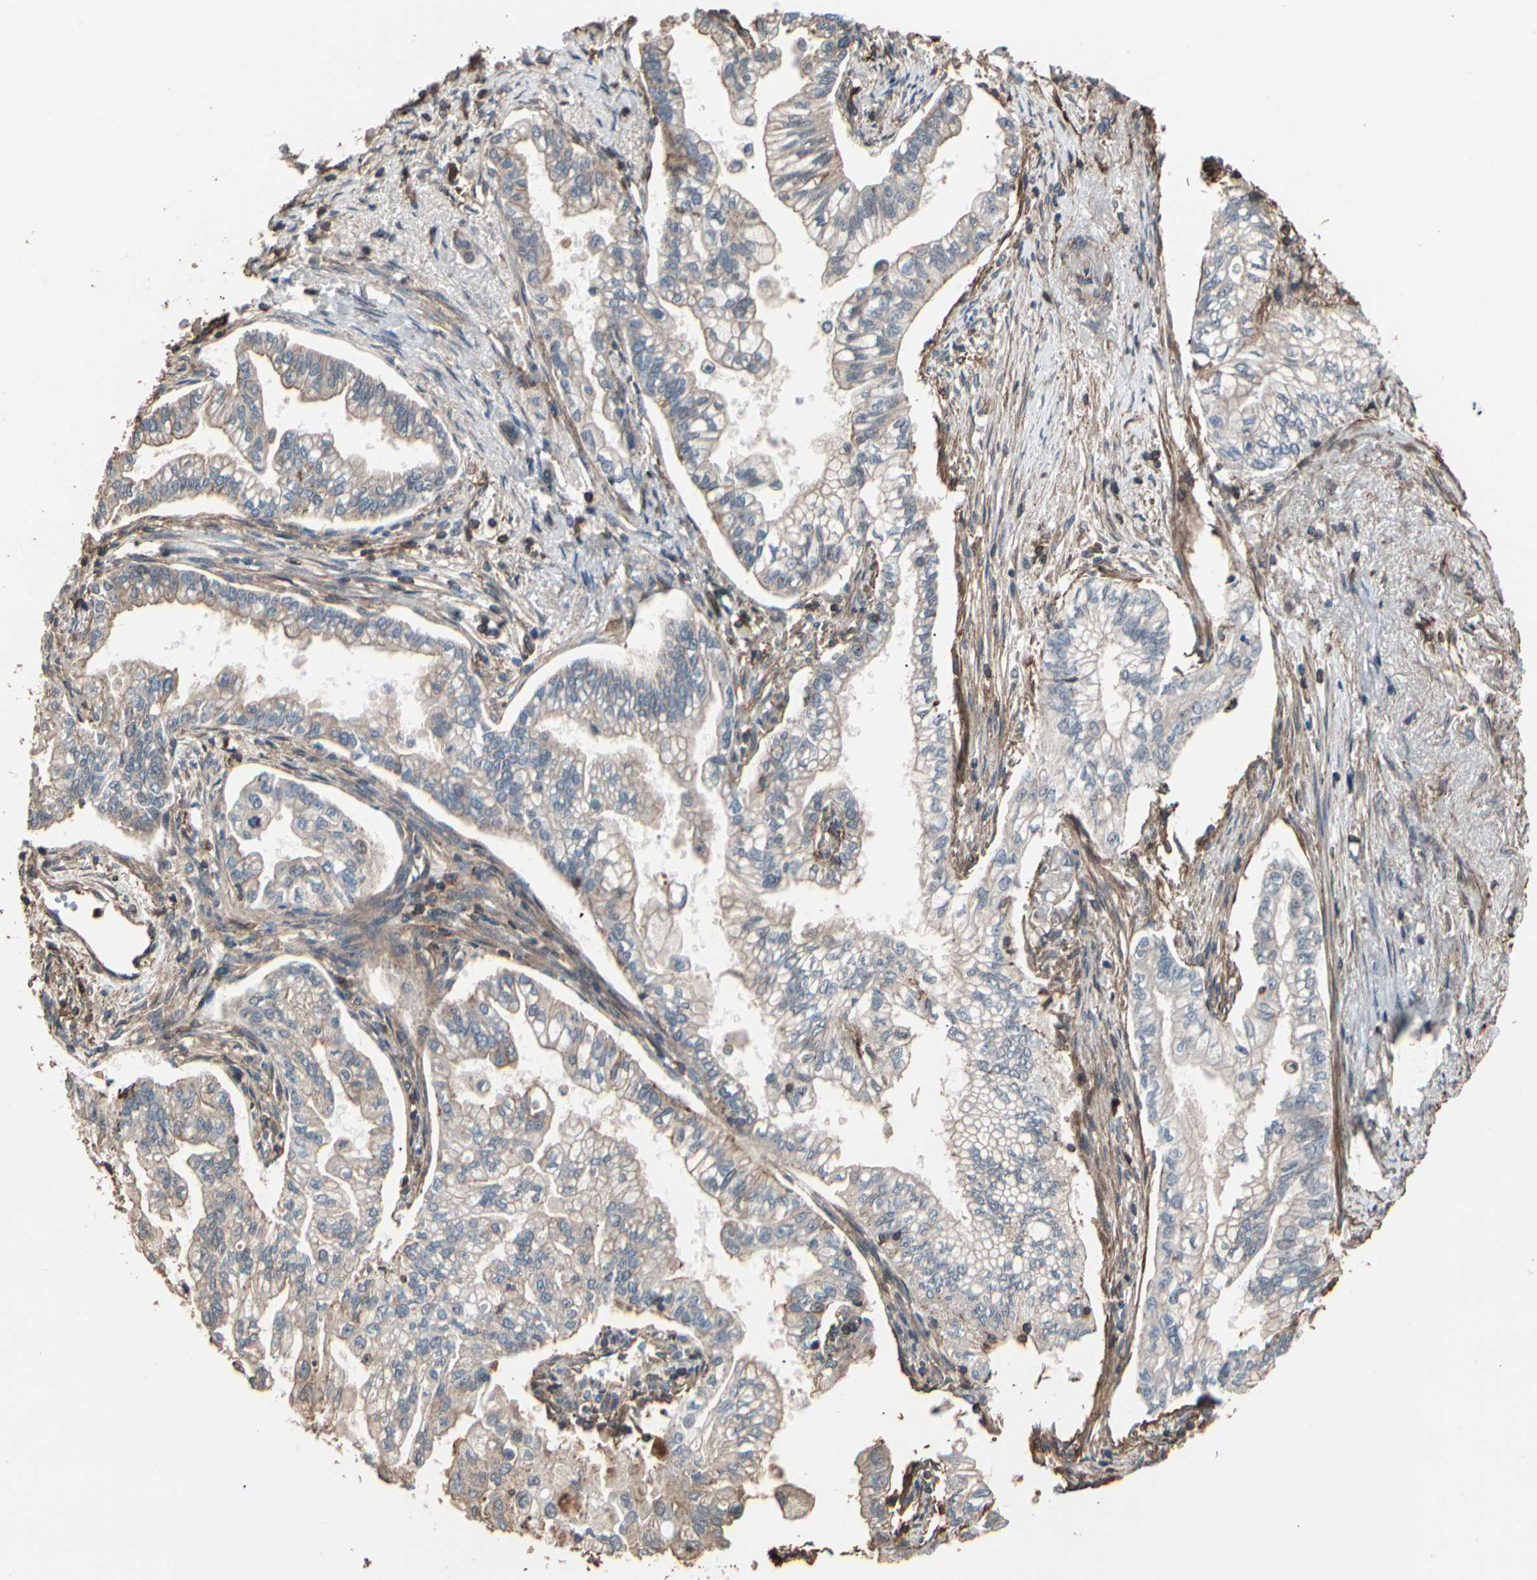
{"staining": {"intensity": "weak", "quantity": "25%-75%", "location": "cytoplasmic/membranous"}, "tissue": "pancreatic cancer", "cell_type": "Tumor cells", "image_type": "cancer", "snomed": [{"axis": "morphology", "description": "Normal tissue, NOS"}, {"axis": "topography", "description": "Pancreas"}], "caption": "Immunohistochemistry (IHC) micrograph of neoplastic tissue: pancreatic cancer stained using immunohistochemistry (IHC) demonstrates low levels of weak protein expression localized specifically in the cytoplasmic/membranous of tumor cells, appearing as a cytoplasmic/membranous brown color.", "gene": "MAPK13", "patient": {"sex": "male", "age": 42}}